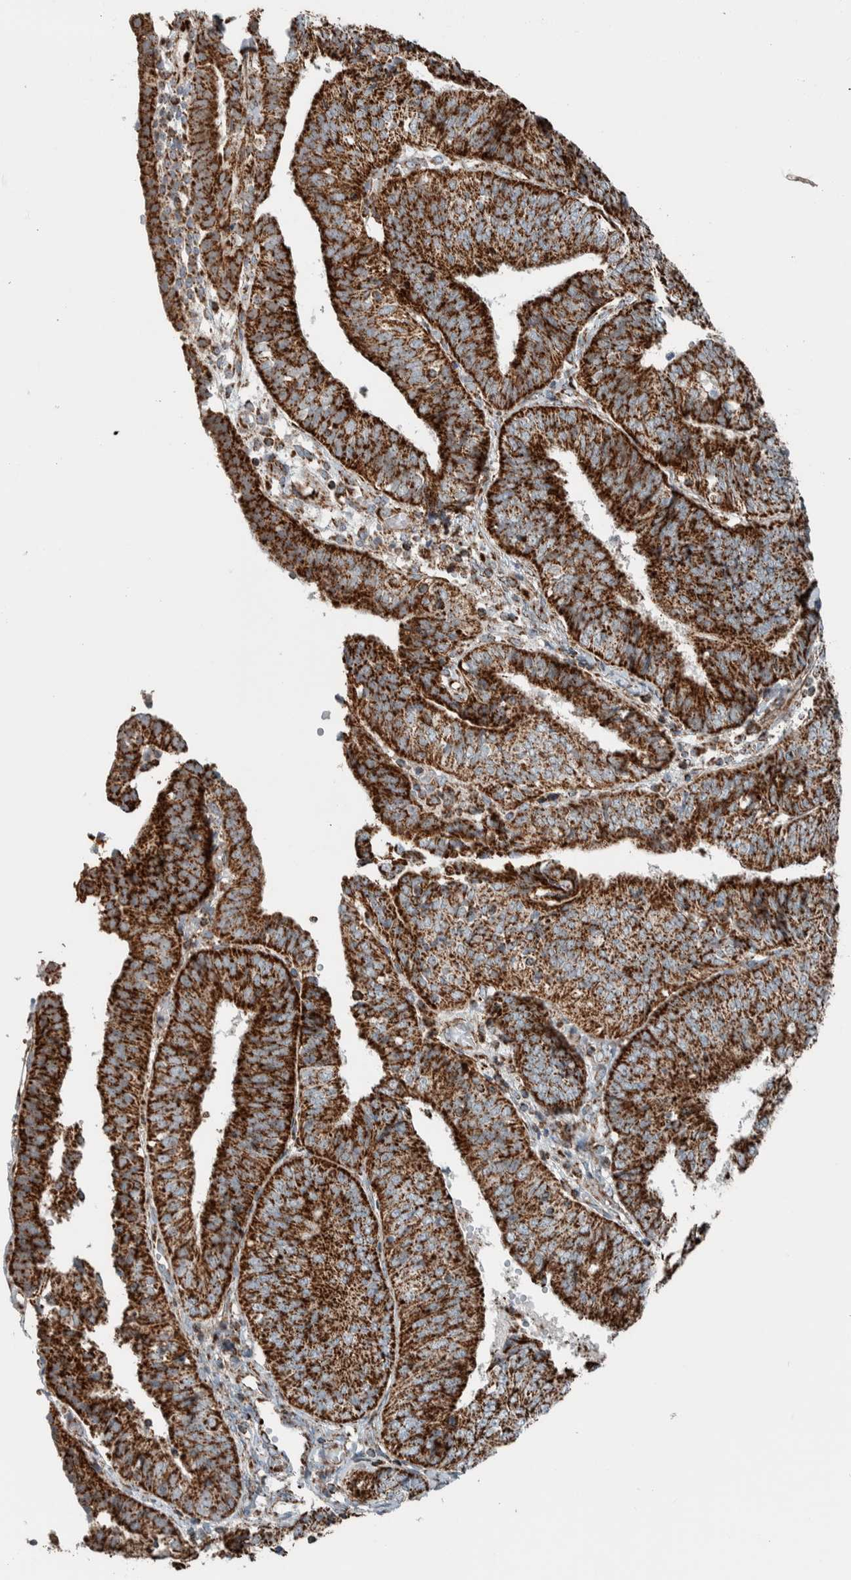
{"staining": {"intensity": "strong", "quantity": ">75%", "location": "cytoplasmic/membranous"}, "tissue": "endometrial cancer", "cell_type": "Tumor cells", "image_type": "cancer", "snomed": [{"axis": "morphology", "description": "Adenocarcinoma, NOS"}, {"axis": "topography", "description": "Endometrium"}], "caption": "This photomicrograph shows immunohistochemistry staining of human endometrial adenocarcinoma, with high strong cytoplasmic/membranous positivity in about >75% of tumor cells.", "gene": "CNTROB", "patient": {"sex": "female", "age": 58}}